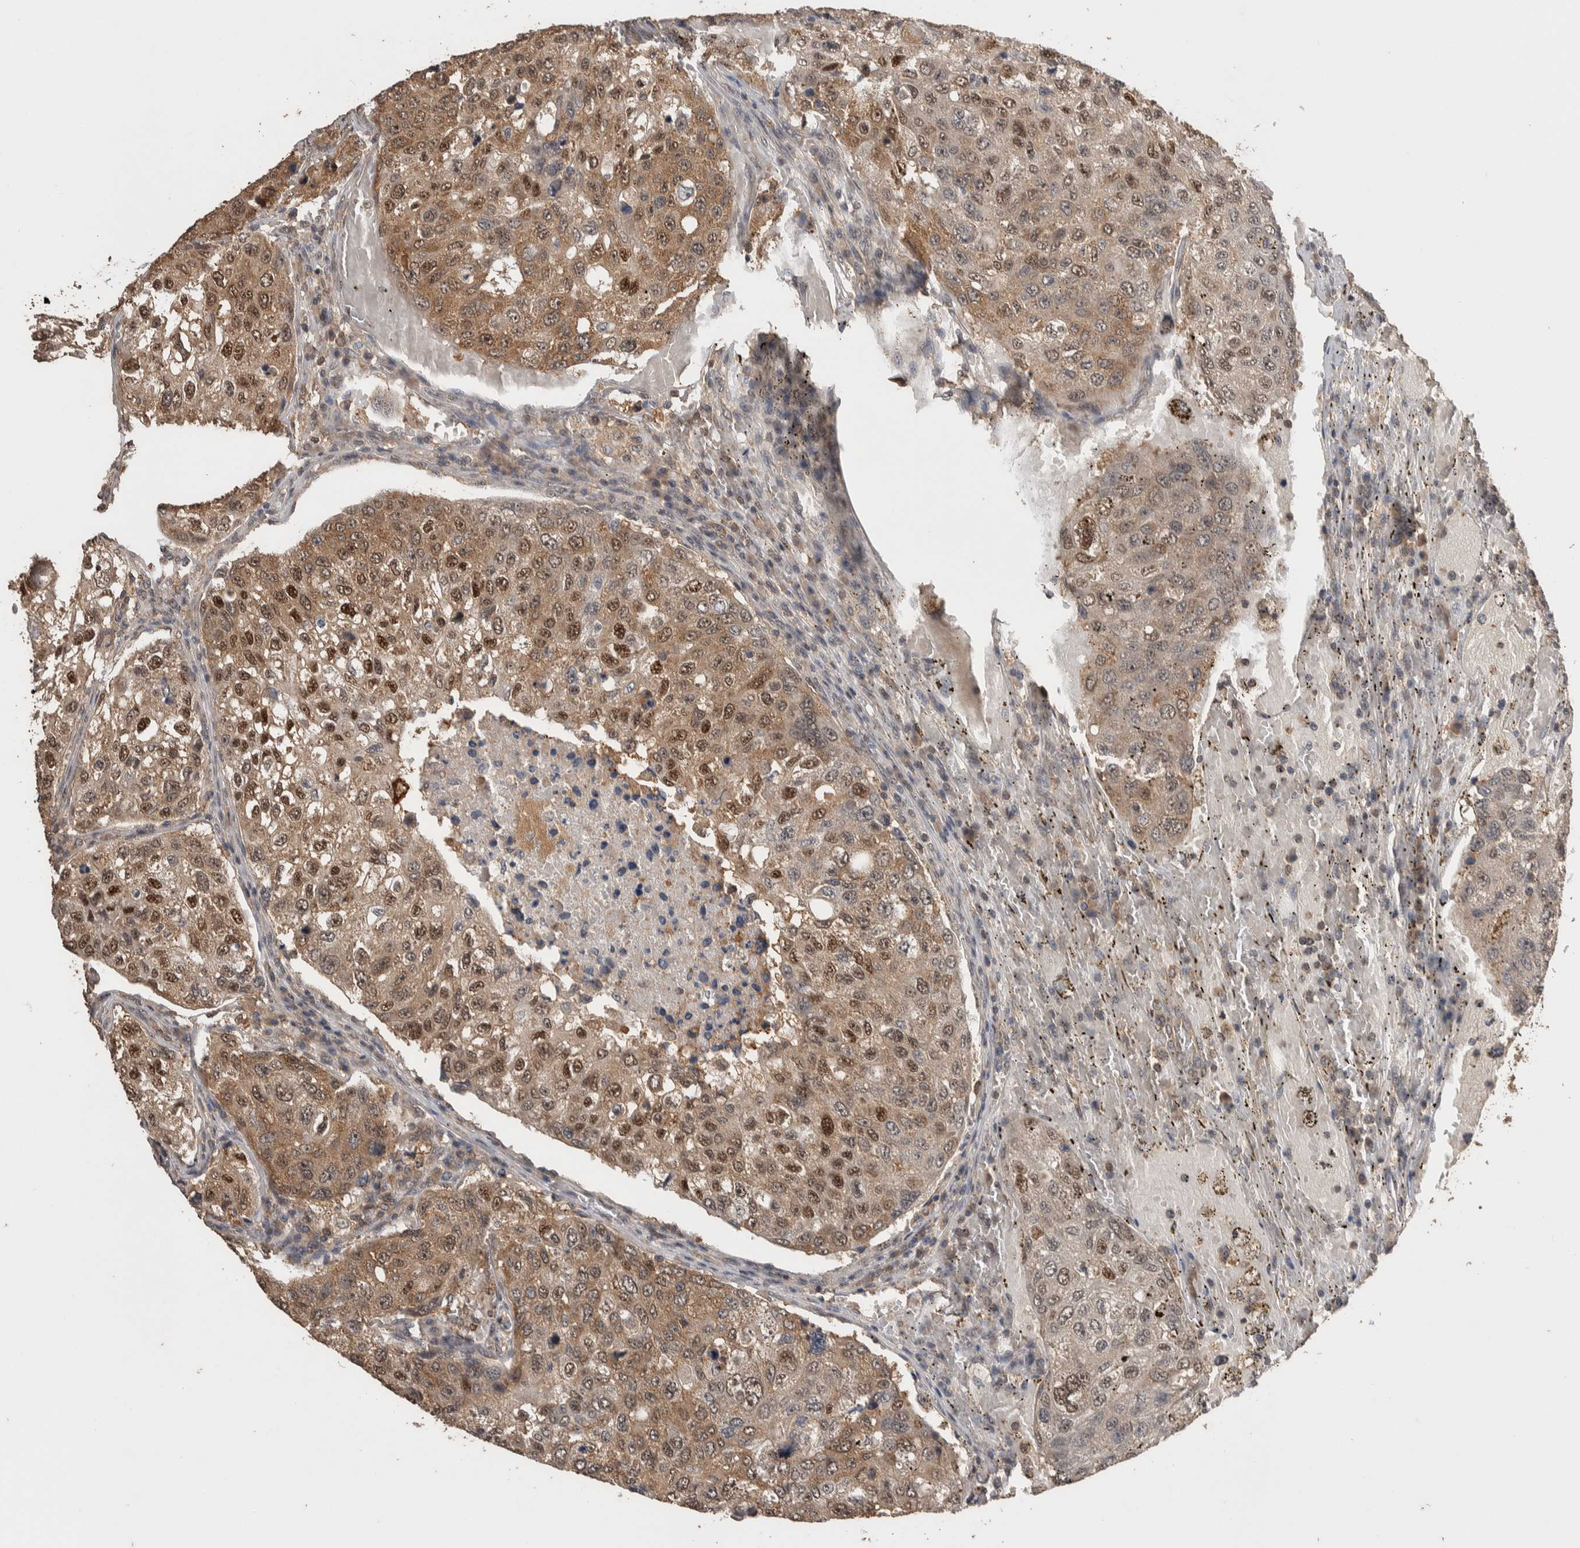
{"staining": {"intensity": "moderate", "quantity": ">75%", "location": "cytoplasmic/membranous,nuclear"}, "tissue": "urothelial cancer", "cell_type": "Tumor cells", "image_type": "cancer", "snomed": [{"axis": "morphology", "description": "Urothelial carcinoma, High grade"}, {"axis": "topography", "description": "Lymph node"}, {"axis": "topography", "description": "Urinary bladder"}], "caption": "Human urothelial cancer stained with a brown dye displays moderate cytoplasmic/membranous and nuclear positive staining in about >75% of tumor cells.", "gene": "DVL2", "patient": {"sex": "male", "age": 51}}